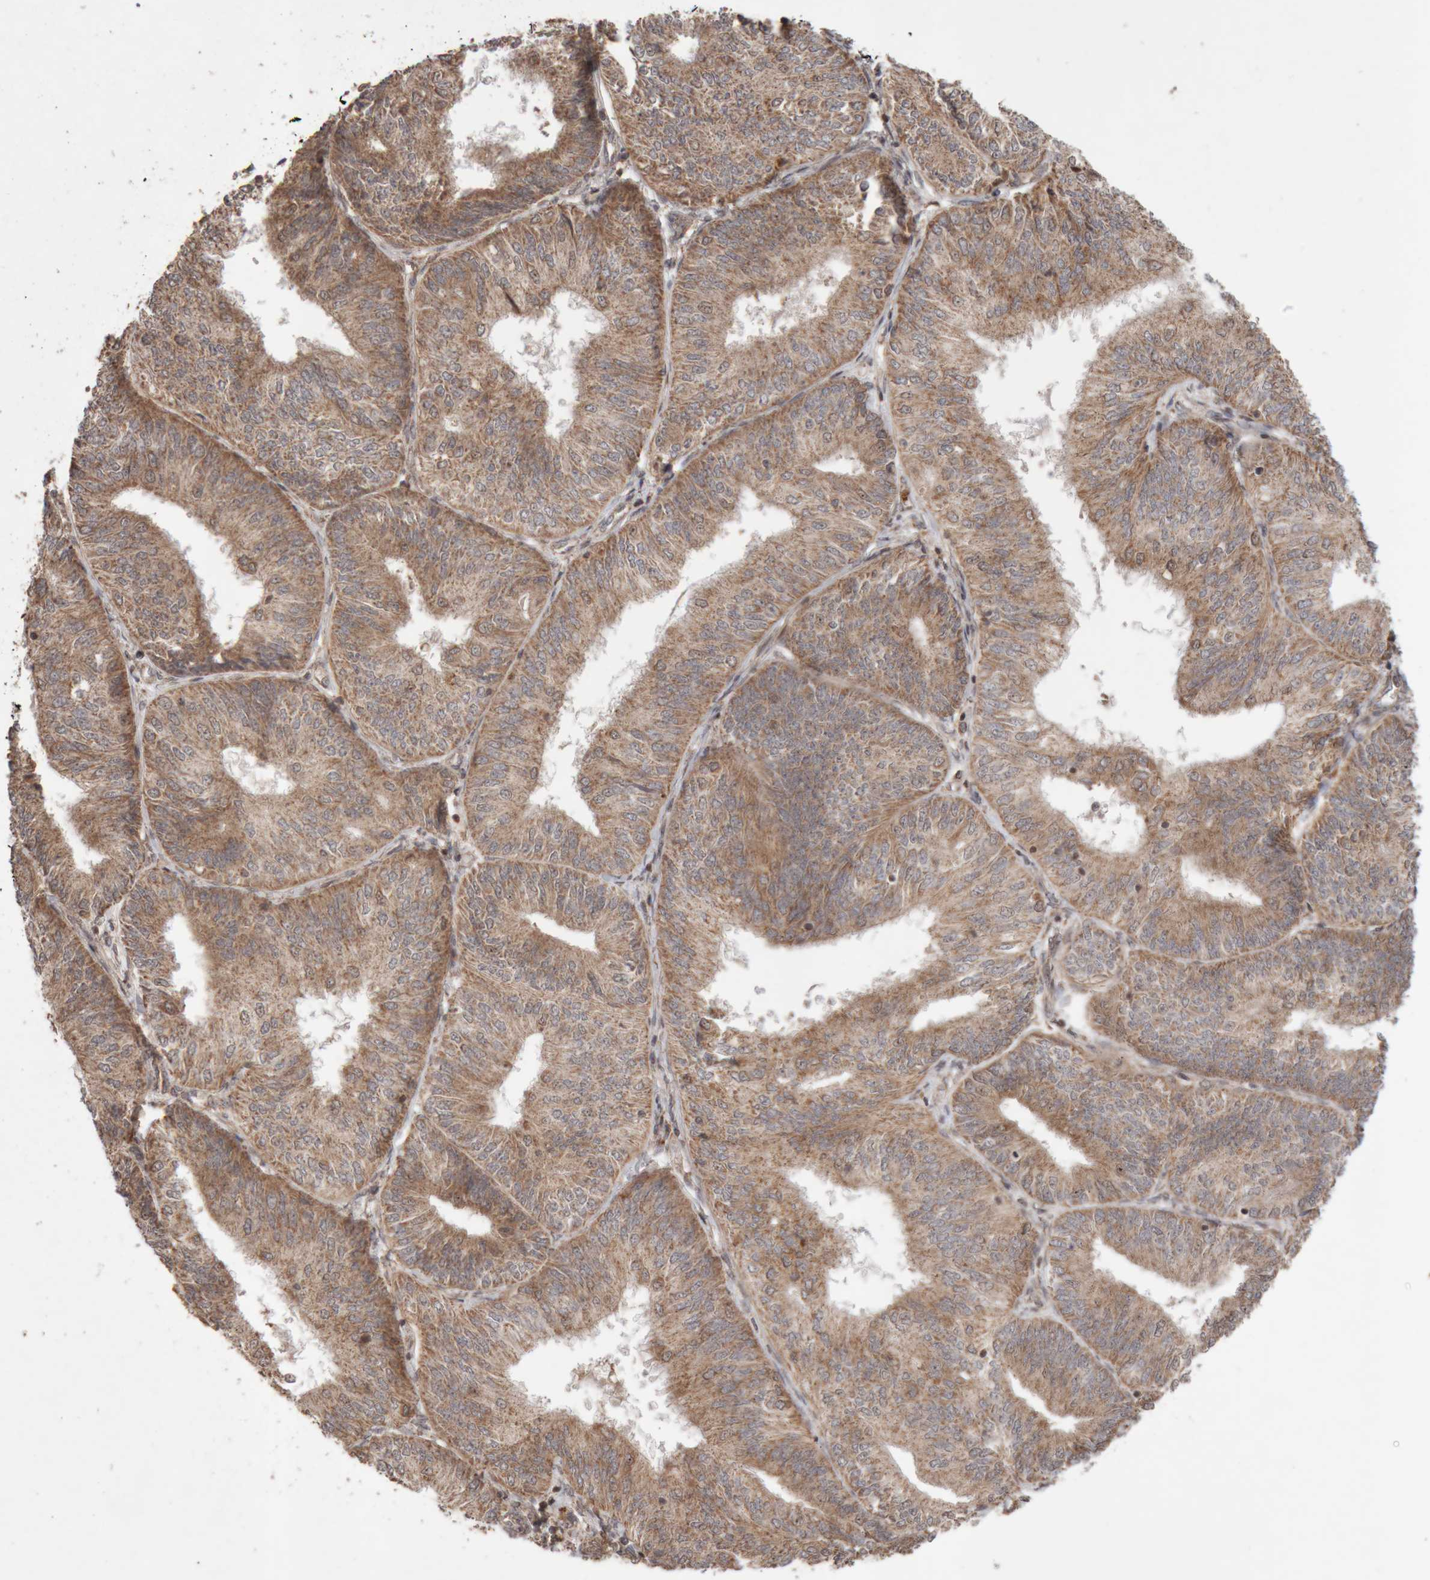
{"staining": {"intensity": "moderate", "quantity": ">75%", "location": "cytoplasmic/membranous"}, "tissue": "endometrial cancer", "cell_type": "Tumor cells", "image_type": "cancer", "snomed": [{"axis": "morphology", "description": "Adenocarcinoma, NOS"}, {"axis": "topography", "description": "Endometrium"}], "caption": "Endometrial cancer (adenocarcinoma) was stained to show a protein in brown. There is medium levels of moderate cytoplasmic/membranous staining in about >75% of tumor cells.", "gene": "KIF21B", "patient": {"sex": "female", "age": 58}}